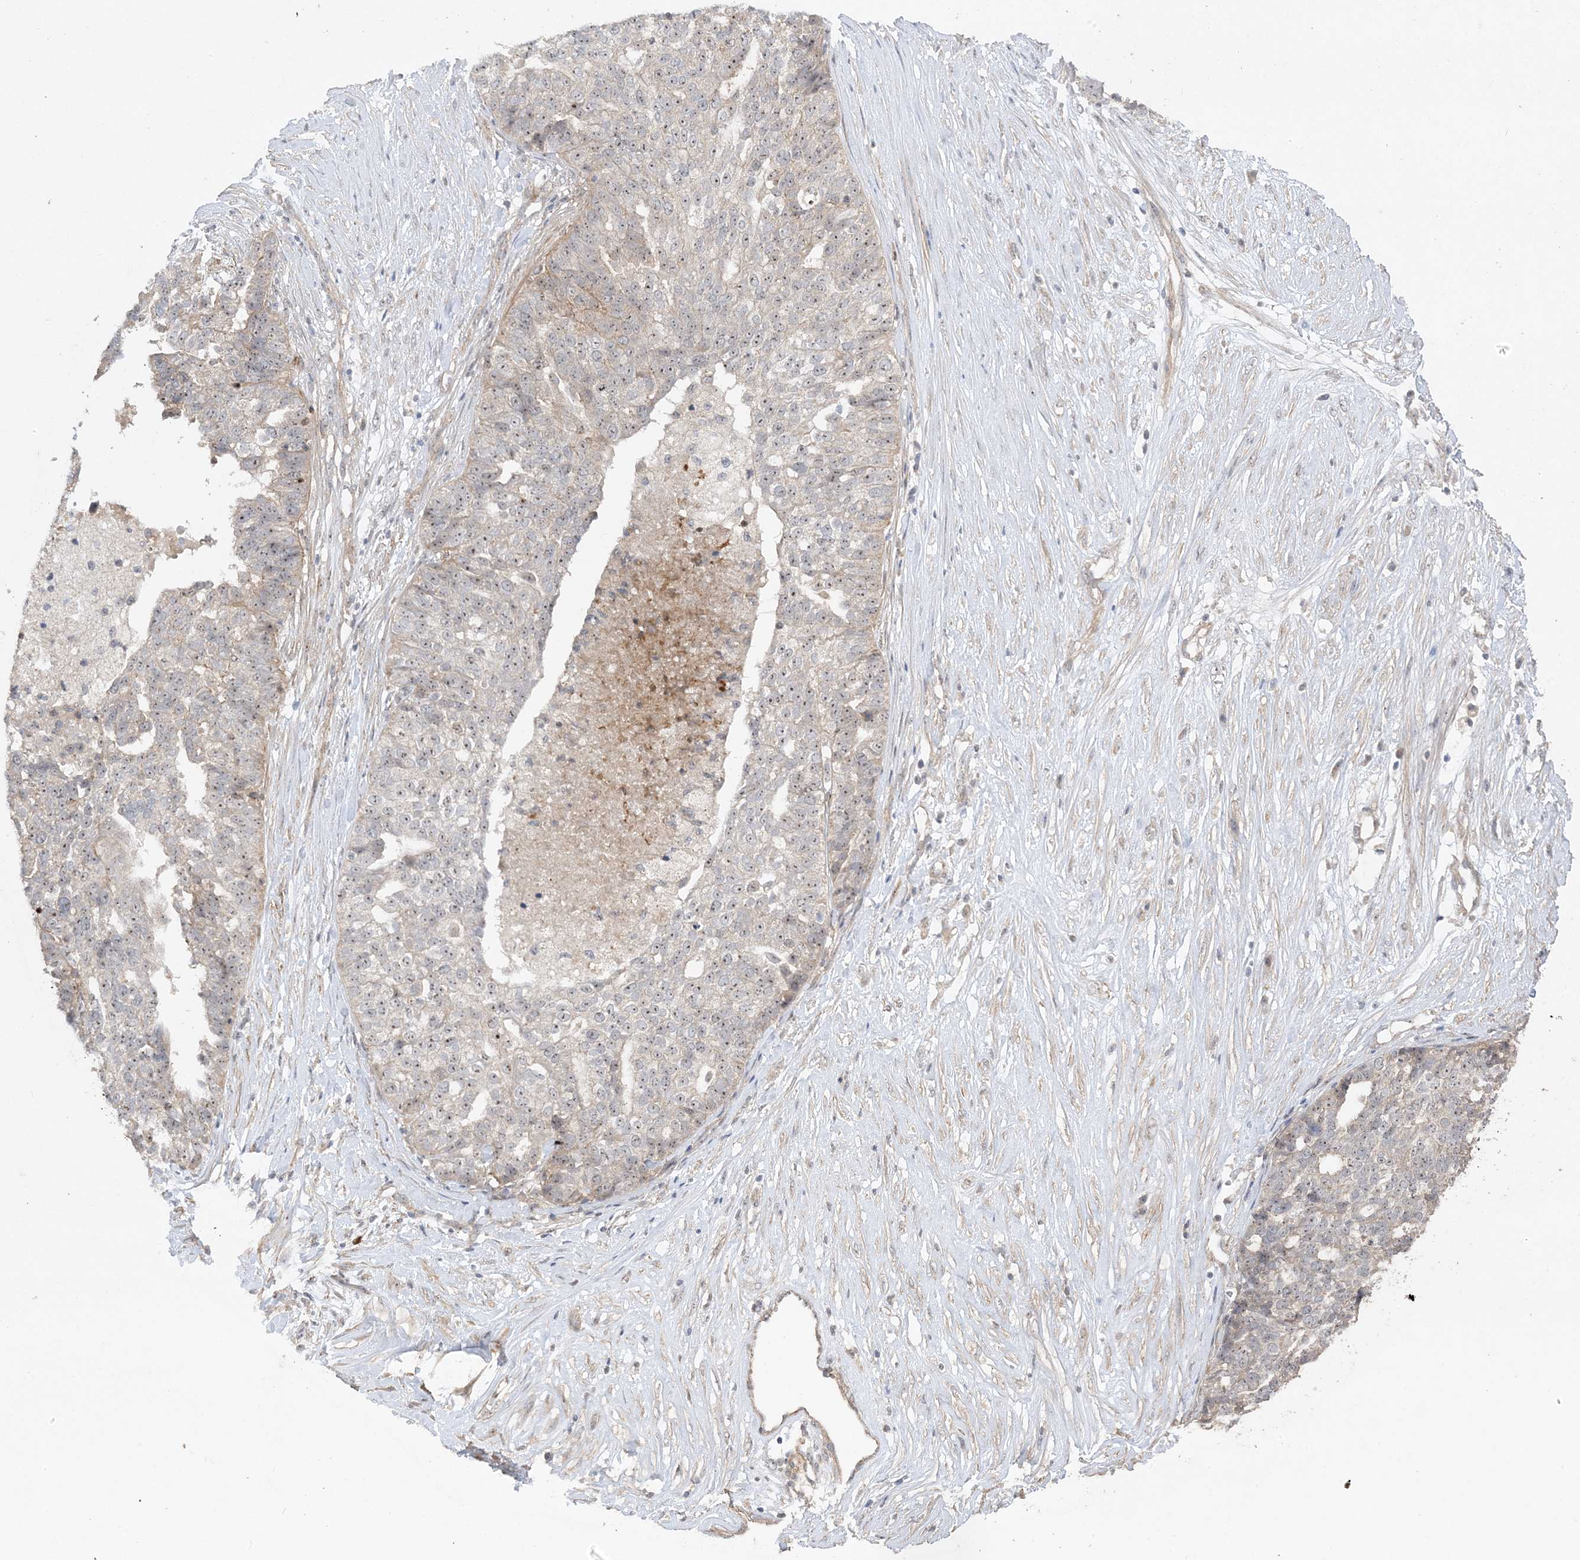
{"staining": {"intensity": "weak", "quantity": "25%-75%", "location": "nuclear"}, "tissue": "ovarian cancer", "cell_type": "Tumor cells", "image_type": "cancer", "snomed": [{"axis": "morphology", "description": "Cystadenocarcinoma, serous, NOS"}, {"axis": "topography", "description": "Ovary"}], "caption": "IHC staining of ovarian cancer (serous cystadenocarcinoma), which shows low levels of weak nuclear staining in approximately 25%-75% of tumor cells indicating weak nuclear protein expression. The staining was performed using DAB (3,3'-diaminobenzidine) (brown) for protein detection and nuclei were counterstained in hematoxylin (blue).", "gene": "DDX18", "patient": {"sex": "female", "age": 59}}